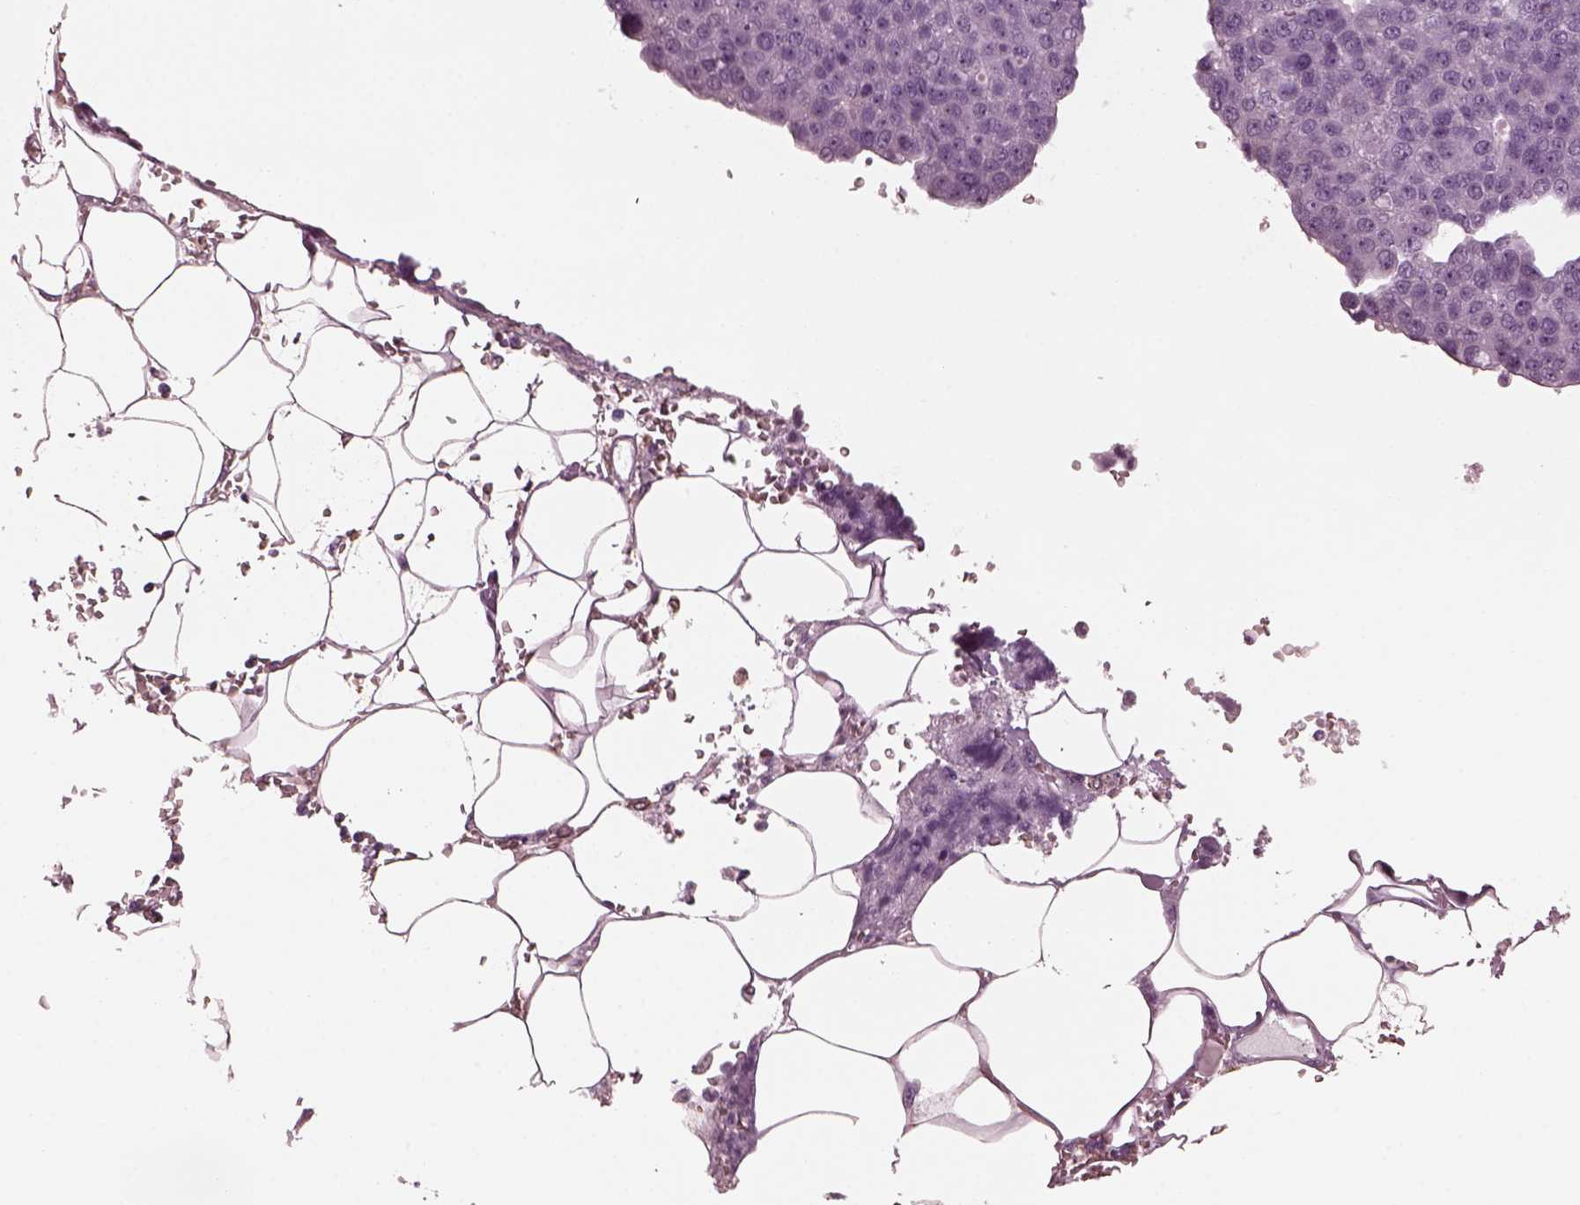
{"staining": {"intensity": "negative", "quantity": "none", "location": "none"}, "tissue": "pancreatic cancer", "cell_type": "Tumor cells", "image_type": "cancer", "snomed": [{"axis": "morphology", "description": "Adenocarcinoma, NOS"}, {"axis": "topography", "description": "Pancreas"}], "caption": "A high-resolution histopathology image shows IHC staining of pancreatic adenocarcinoma, which shows no significant staining in tumor cells.", "gene": "CGA", "patient": {"sex": "female", "age": 61}}